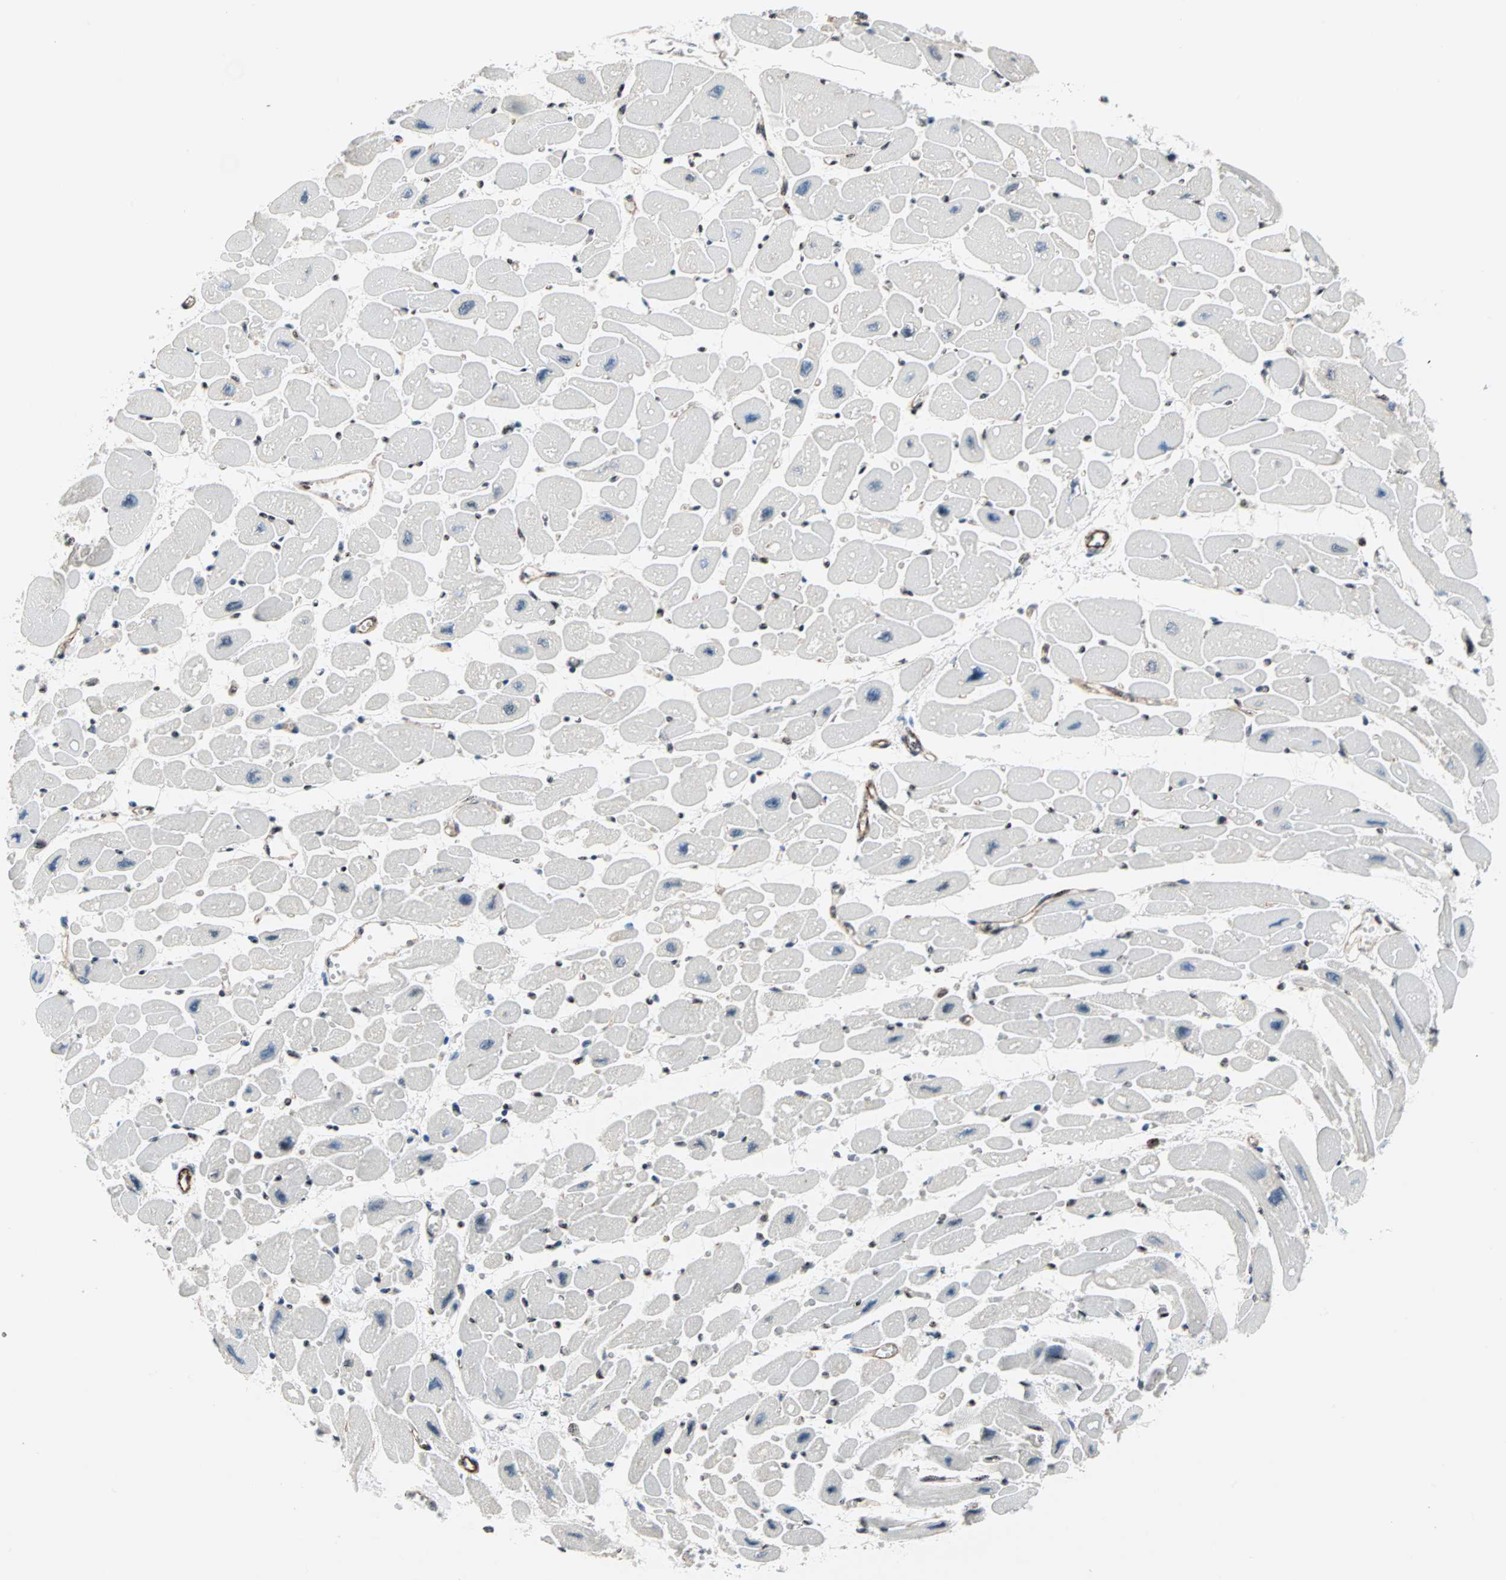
{"staining": {"intensity": "negative", "quantity": "none", "location": "none"}, "tissue": "heart muscle", "cell_type": "Cardiomyocytes", "image_type": "normal", "snomed": [{"axis": "morphology", "description": "Normal tissue, NOS"}, {"axis": "topography", "description": "Heart"}], "caption": "Heart muscle was stained to show a protein in brown. There is no significant positivity in cardiomyocytes. Brightfield microscopy of immunohistochemistry (IHC) stained with DAB (3,3'-diaminobenzidine) (brown) and hematoxylin (blue), captured at high magnification.", "gene": "CENPA", "patient": {"sex": "female", "age": 54}}